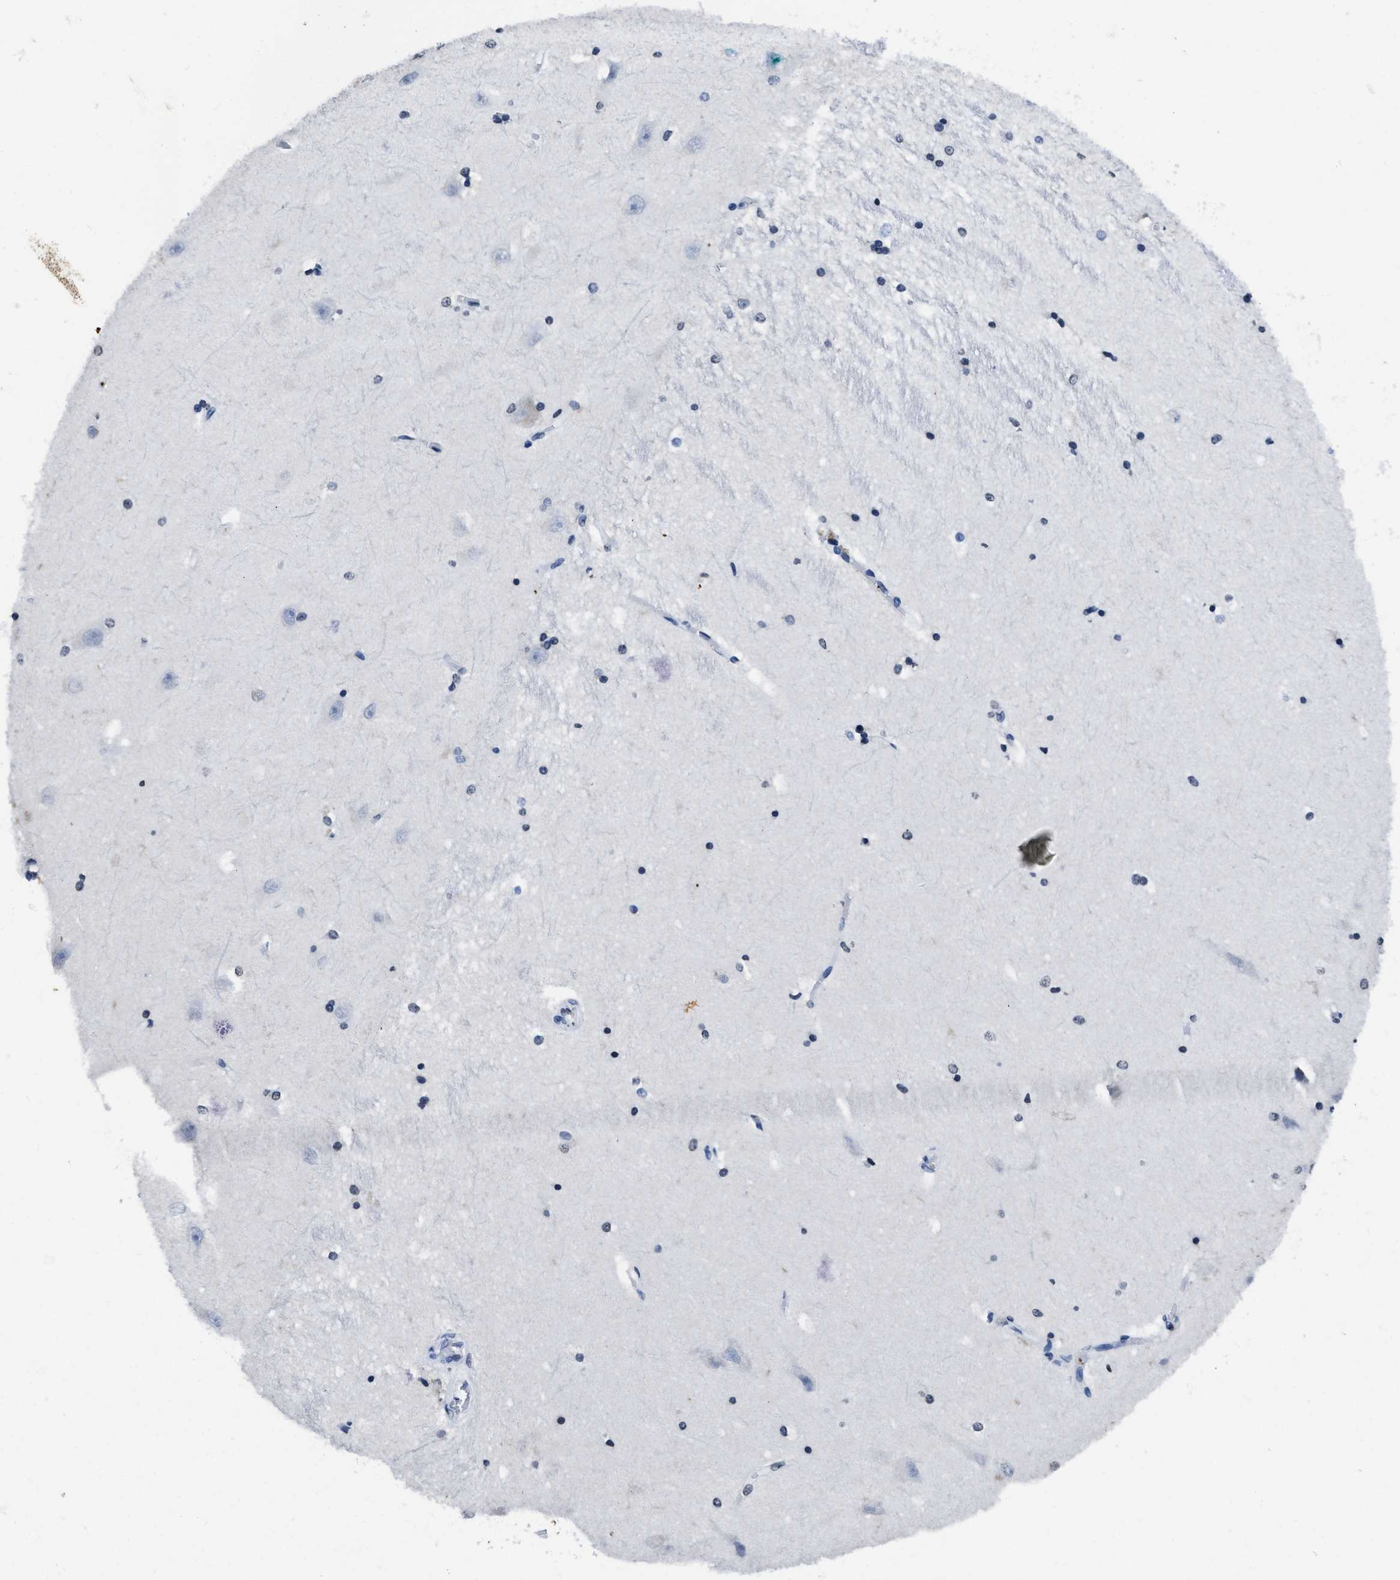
{"staining": {"intensity": "negative", "quantity": "none", "location": "none"}, "tissue": "hippocampus", "cell_type": "Glial cells", "image_type": "normal", "snomed": [{"axis": "morphology", "description": "Normal tissue, NOS"}, {"axis": "topography", "description": "Hippocampus"}], "caption": "Hippocampus stained for a protein using immunohistochemistry reveals no staining glial cells.", "gene": "ITGA2B", "patient": {"sex": "male", "age": 45}}